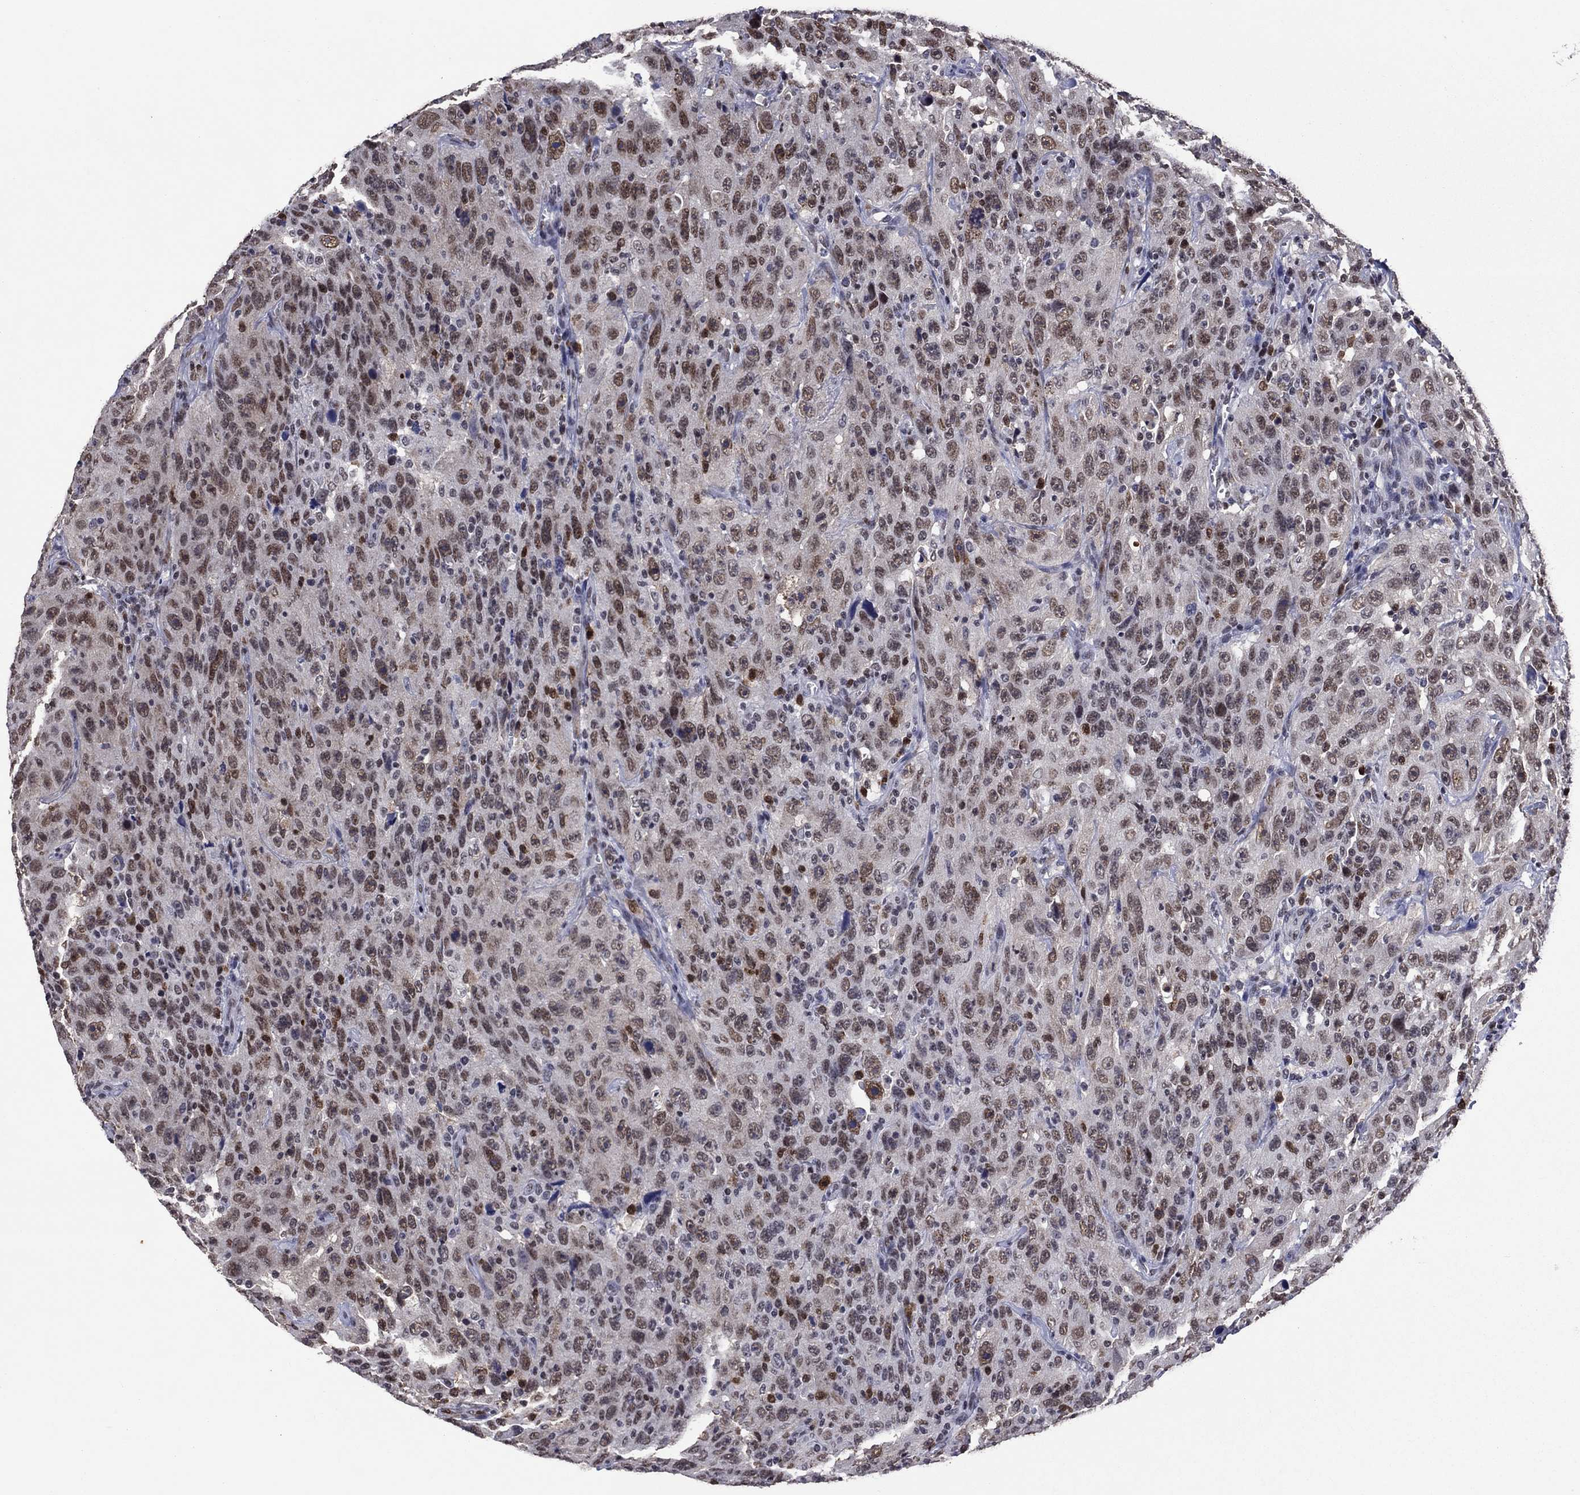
{"staining": {"intensity": "moderate", "quantity": "25%-75%", "location": "nuclear"}, "tissue": "urothelial cancer", "cell_type": "Tumor cells", "image_type": "cancer", "snomed": [{"axis": "morphology", "description": "Urothelial carcinoma, NOS"}, {"axis": "morphology", "description": "Urothelial carcinoma, High grade"}, {"axis": "topography", "description": "Urinary bladder"}], "caption": "A histopathology image of urothelial cancer stained for a protein exhibits moderate nuclear brown staining in tumor cells.", "gene": "TYMS", "patient": {"sex": "female", "age": 73}}